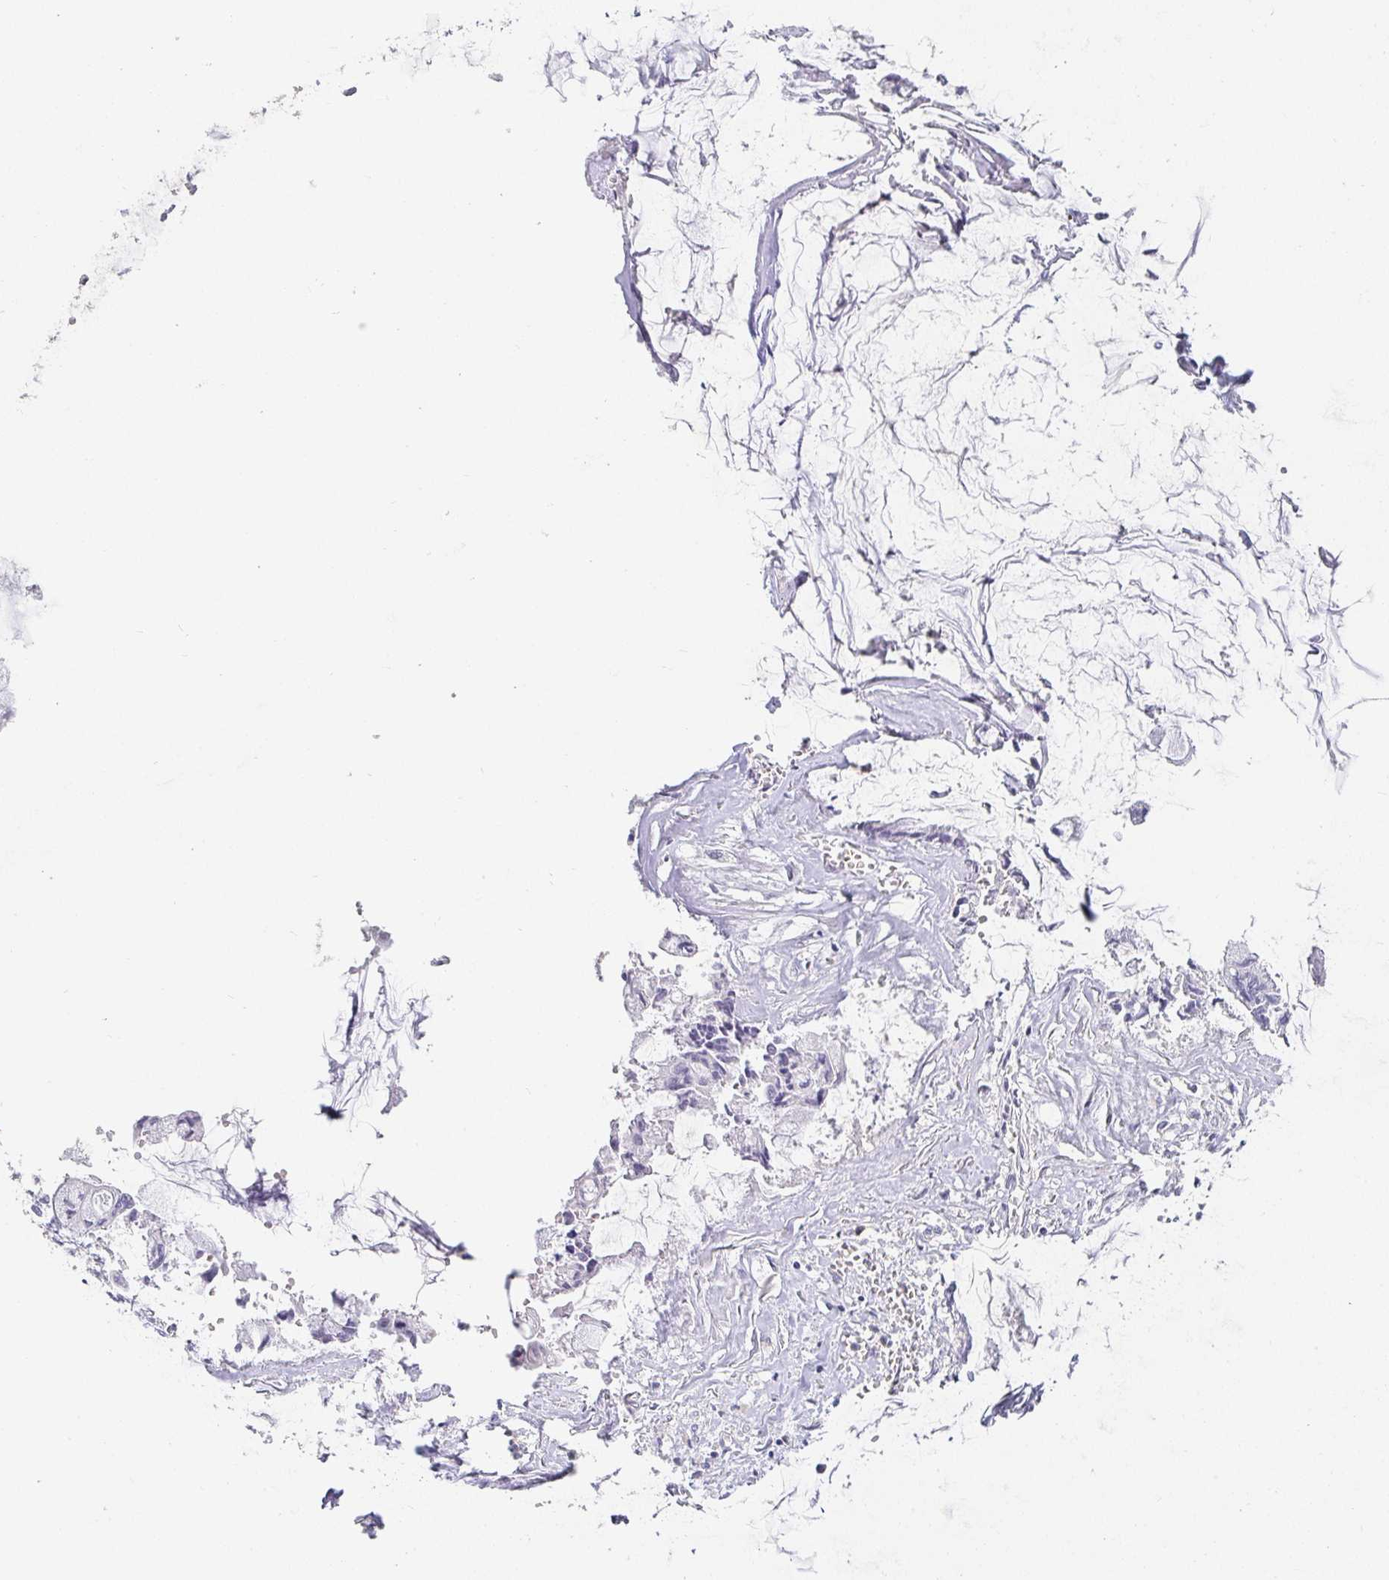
{"staining": {"intensity": "negative", "quantity": "none", "location": "none"}, "tissue": "ovarian cancer", "cell_type": "Tumor cells", "image_type": "cancer", "snomed": [{"axis": "morphology", "description": "Cystadenocarcinoma, mucinous, NOS"}, {"axis": "topography", "description": "Ovary"}], "caption": "Immunohistochemistry image of human ovarian mucinous cystadenocarcinoma stained for a protein (brown), which exhibits no staining in tumor cells. (Immunohistochemistry, brightfield microscopy, high magnification).", "gene": "PDX1", "patient": {"sex": "female", "age": 90}}